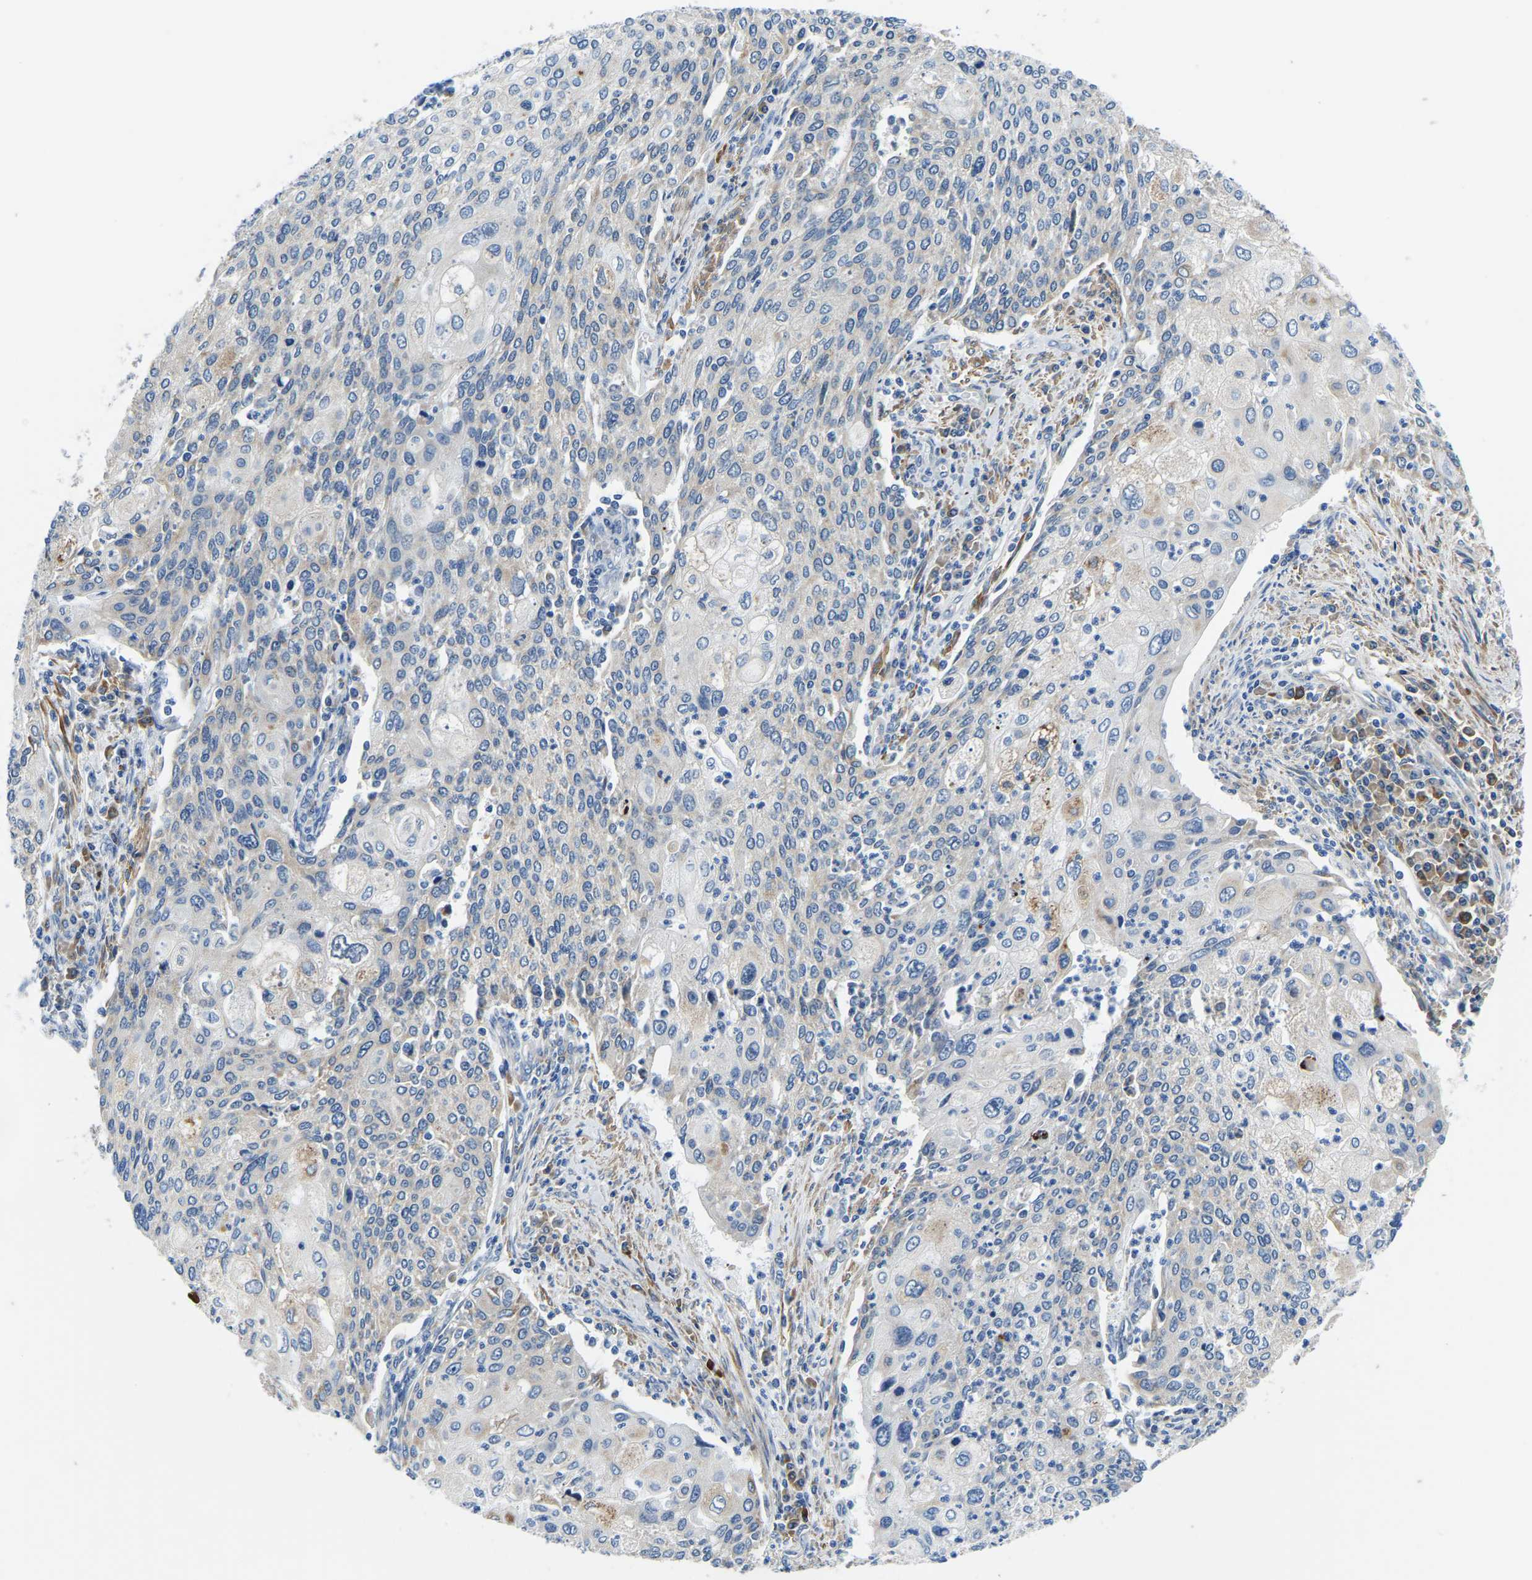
{"staining": {"intensity": "negative", "quantity": "none", "location": "none"}, "tissue": "cervical cancer", "cell_type": "Tumor cells", "image_type": "cancer", "snomed": [{"axis": "morphology", "description": "Squamous cell carcinoma, NOS"}, {"axis": "topography", "description": "Cervix"}], "caption": "Cervical cancer (squamous cell carcinoma) was stained to show a protein in brown. There is no significant staining in tumor cells. (DAB immunohistochemistry, high magnification).", "gene": "LIAS", "patient": {"sex": "female", "age": 40}}